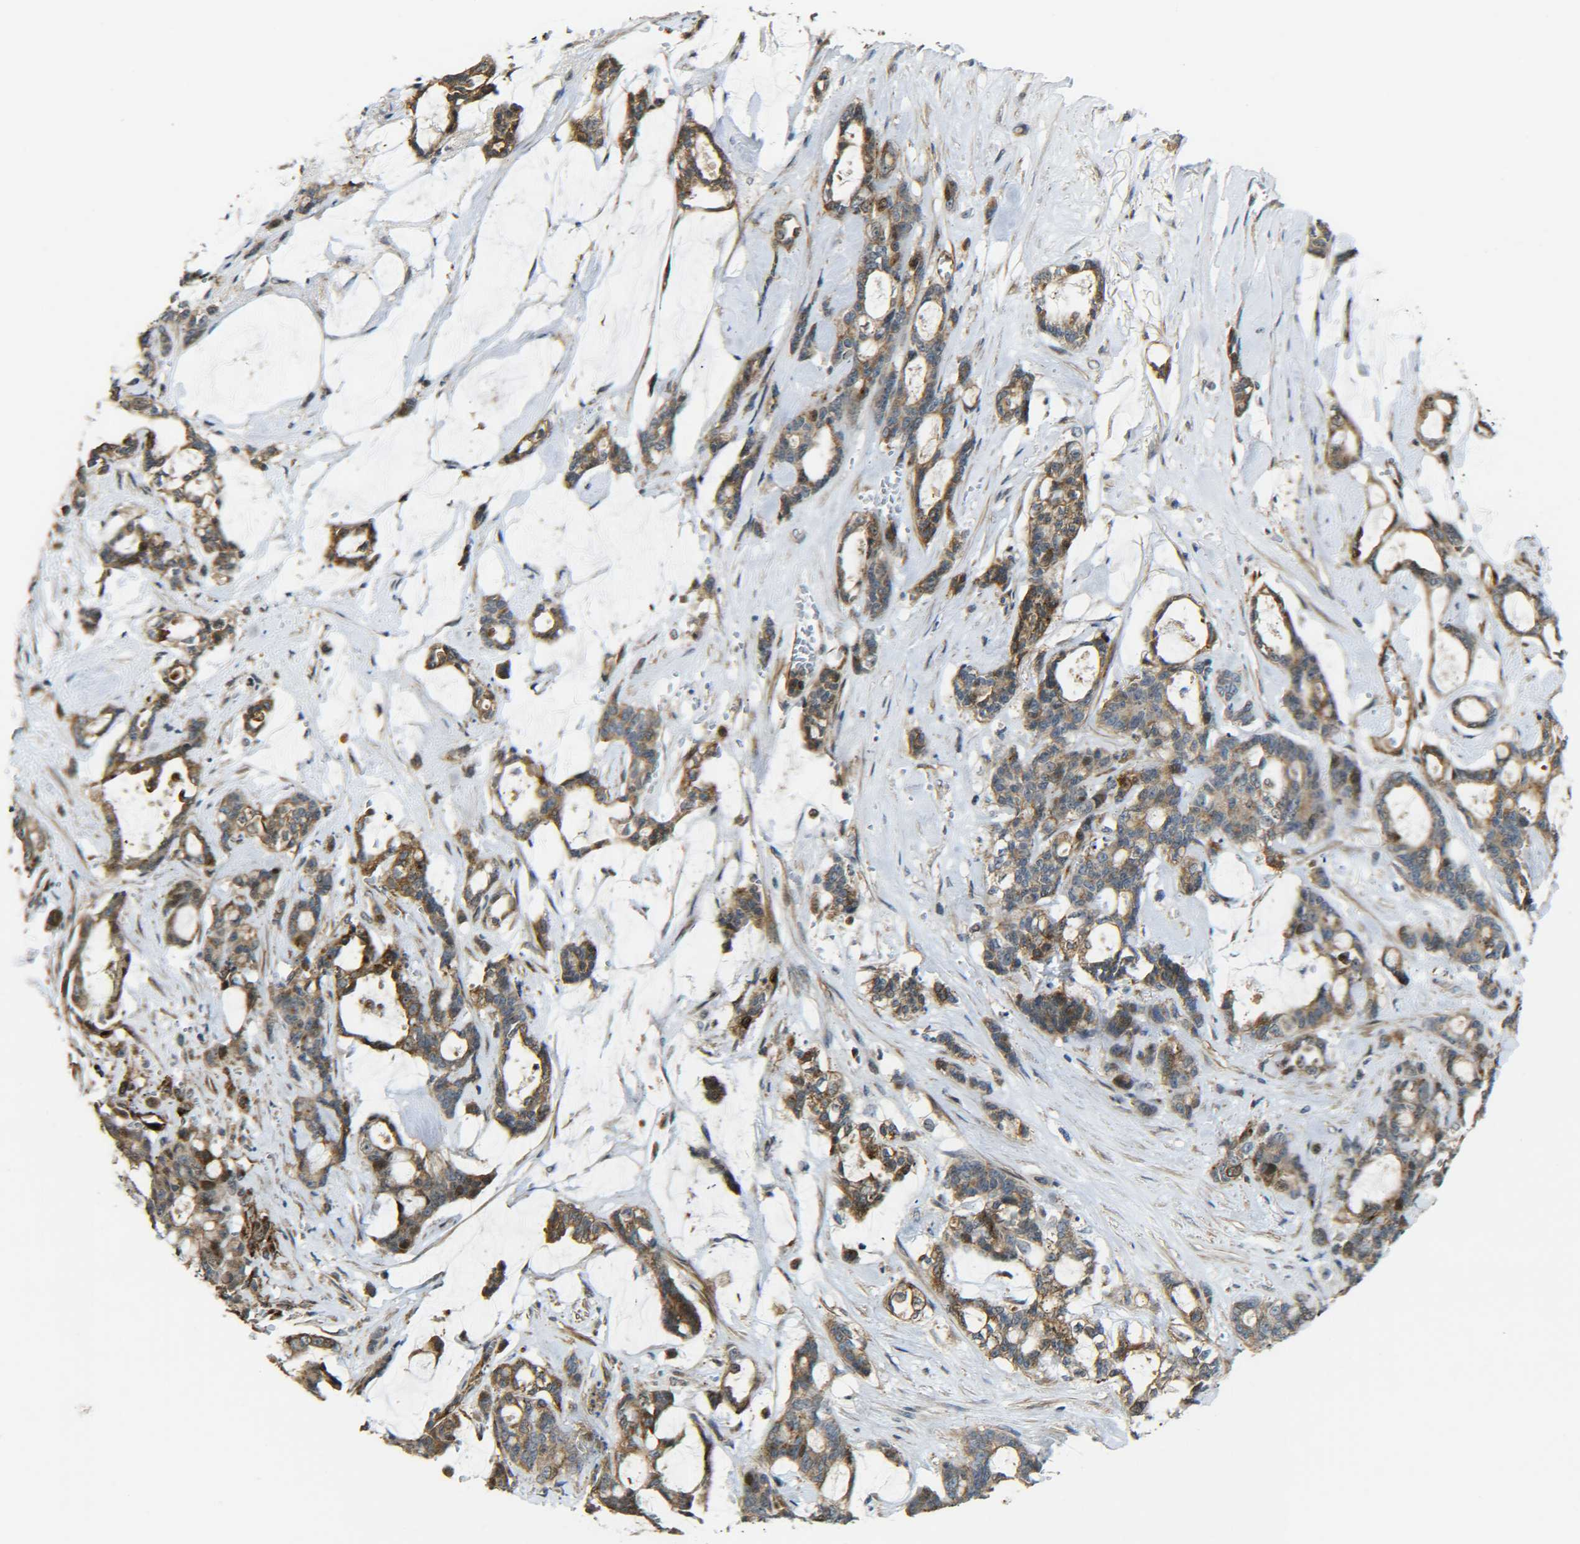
{"staining": {"intensity": "moderate", "quantity": ">75%", "location": "cytoplasmic/membranous"}, "tissue": "pancreatic cancer", "cell_type": "Tumor cells", "image_type": "cancer", "snomed": [{"axis": "morphology", "description": "Adenocarcinoma, NOS"}, {"axis": "topography", "description": "Pancreas"}], "caption": "Pancreatic adenocarcinoma stained with DAB immunohistochemistry (IHC) reveals medium levels of moderate cytoplasmic/membranous expression in approximately >75% of tumor cells. (Brightfield microscopy of DAB IHC at high magnification).", "gene": "ECE1", "patient": {"sex": "female", "age": 73}}